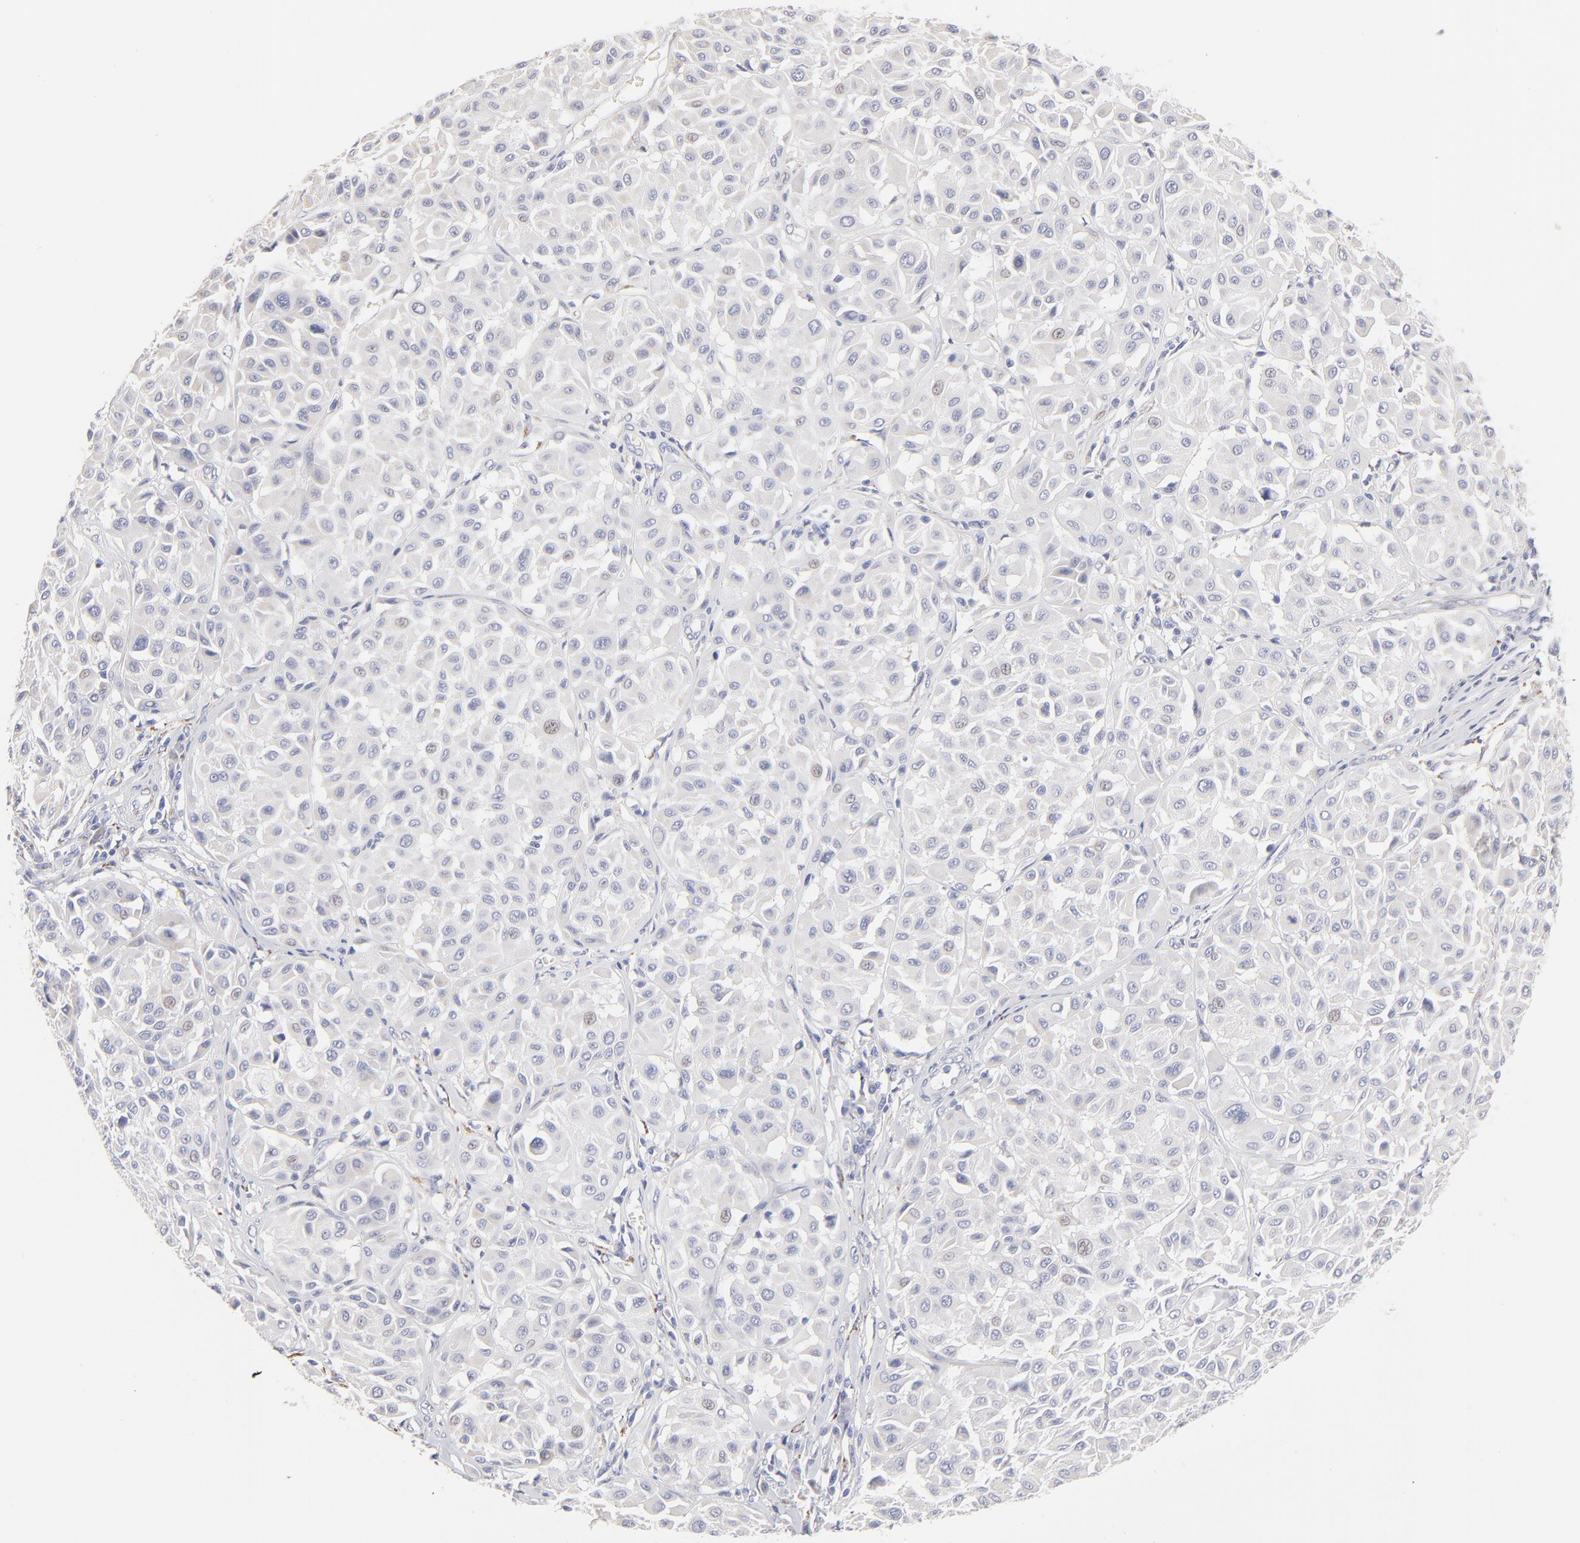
{"staining": {"intensity": "weak", "quantity": ">75%", "location": "cytoplasmic/membranous"}, "tissue": "melanoma", "cell_type": "Tumor cells", "image_type": "cancer", "snomed": [{"axis": "morphology", "description": "Malignant melanoma, Metastatic site"}, {"axis": "topography", "description": "Soft tissue"}], "caption": "Immunohistochemical staining of human malignant melanoma (metastatic site) displays low levels of weak cytoplasmic/membranous staining in about >75% of tumor cells. The staining is performed using DAB brown chromogen to label protein expression. The nuclei are counter-stained blue using hematoxylin.", "gene": "TST", "patient": {"sex": "male", "age": 41}}